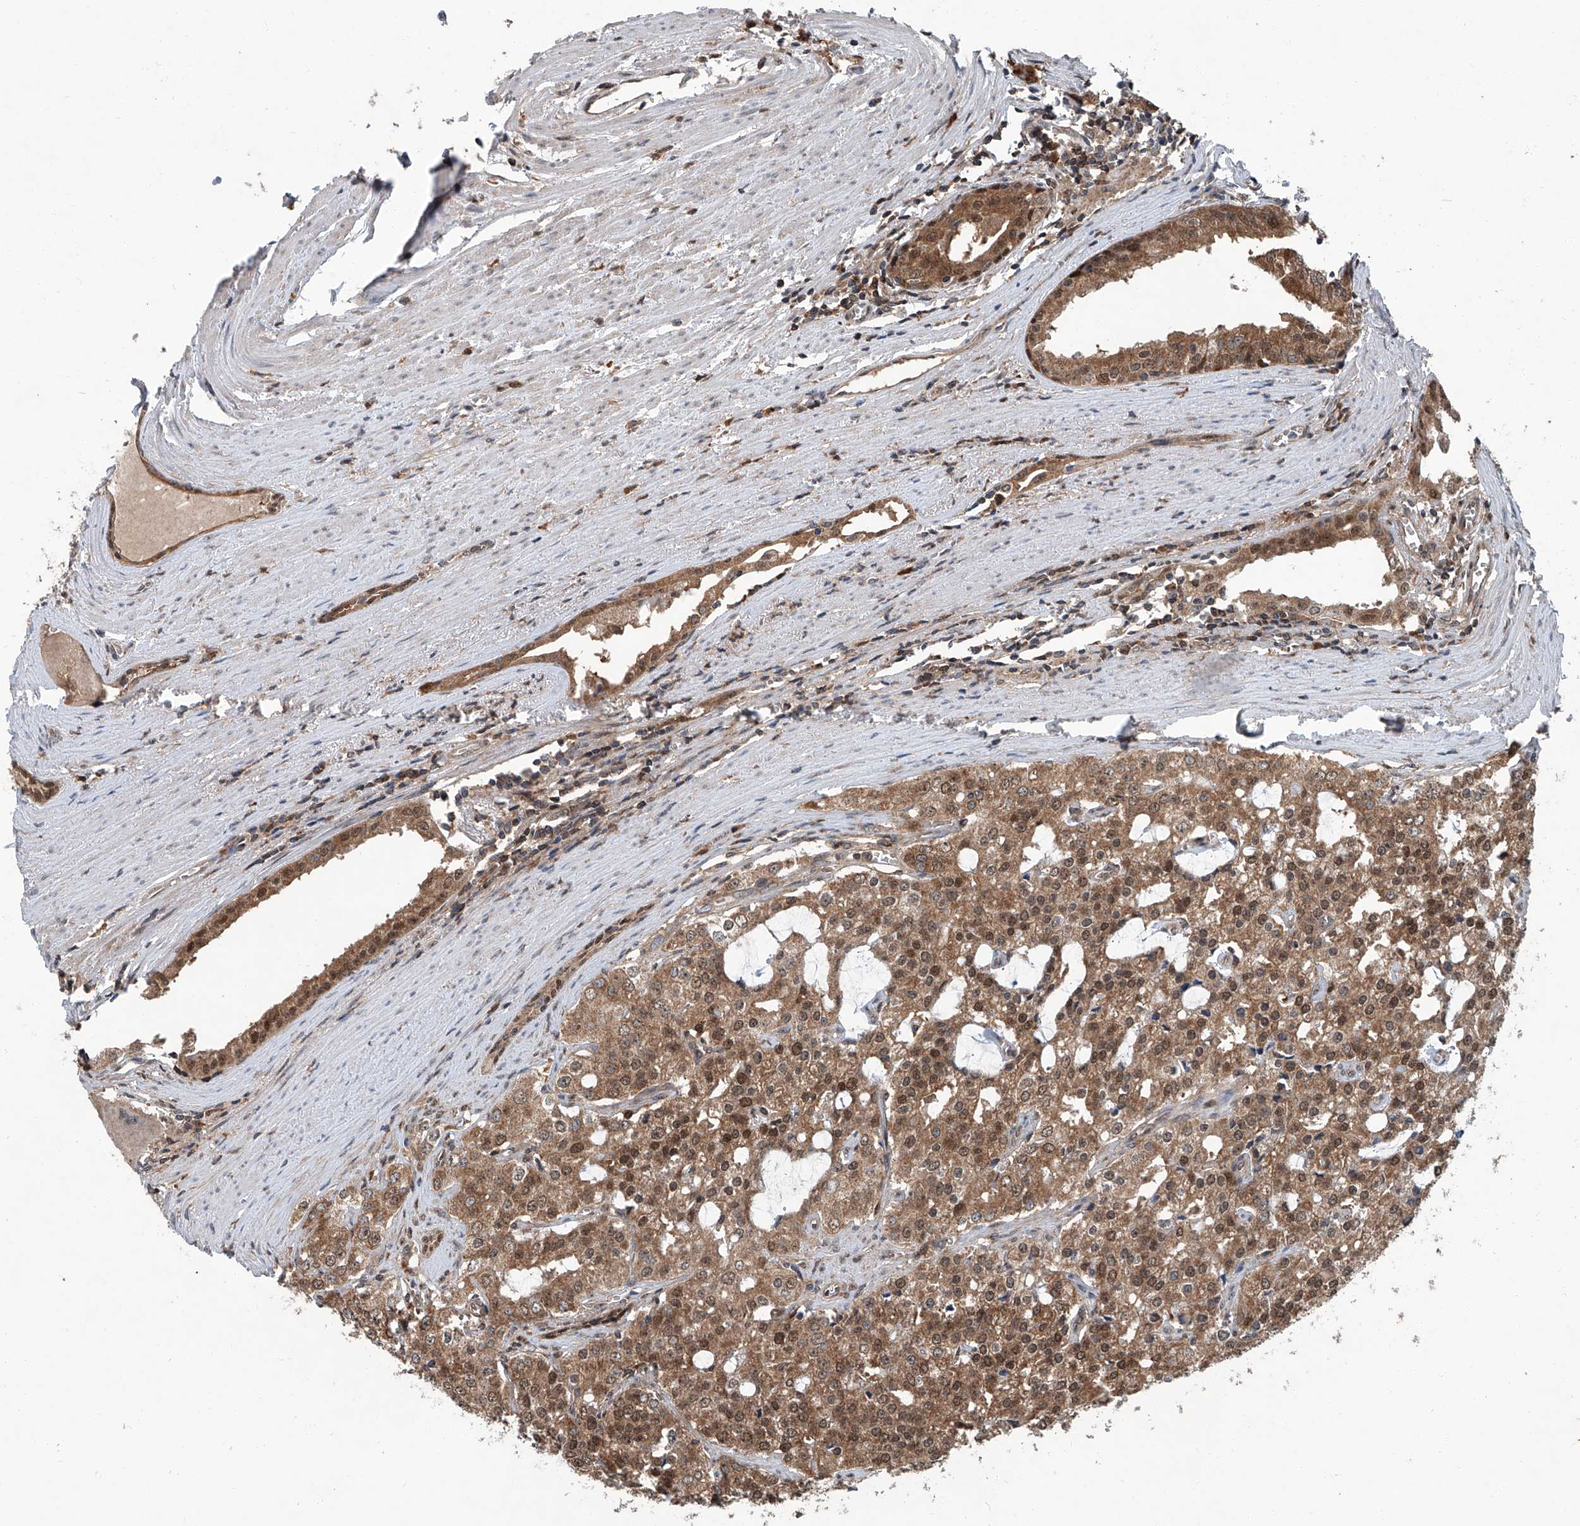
{"staining": {"intensity": "moderate", "quantity": ">75%", "location": "cytoplasmic/membranous,nuclear"}, "tissue": "prostate cancer", "cell_type": "Tumor cells", "image_type": "cancer", "snomed": [{"axis": "morphology", "description": "Adenocarcinoma, High grade"}, {"axis": "topography", "description": "Prostate"}], "caption": "Brown immunohistochemical staining in prostate cancer reveals moderate cytoplasmic/membranous and nuclear expression in about >75% of tumor cells.", "gene": "CLK1", "patient": {"sex": "male", "age": 68}}